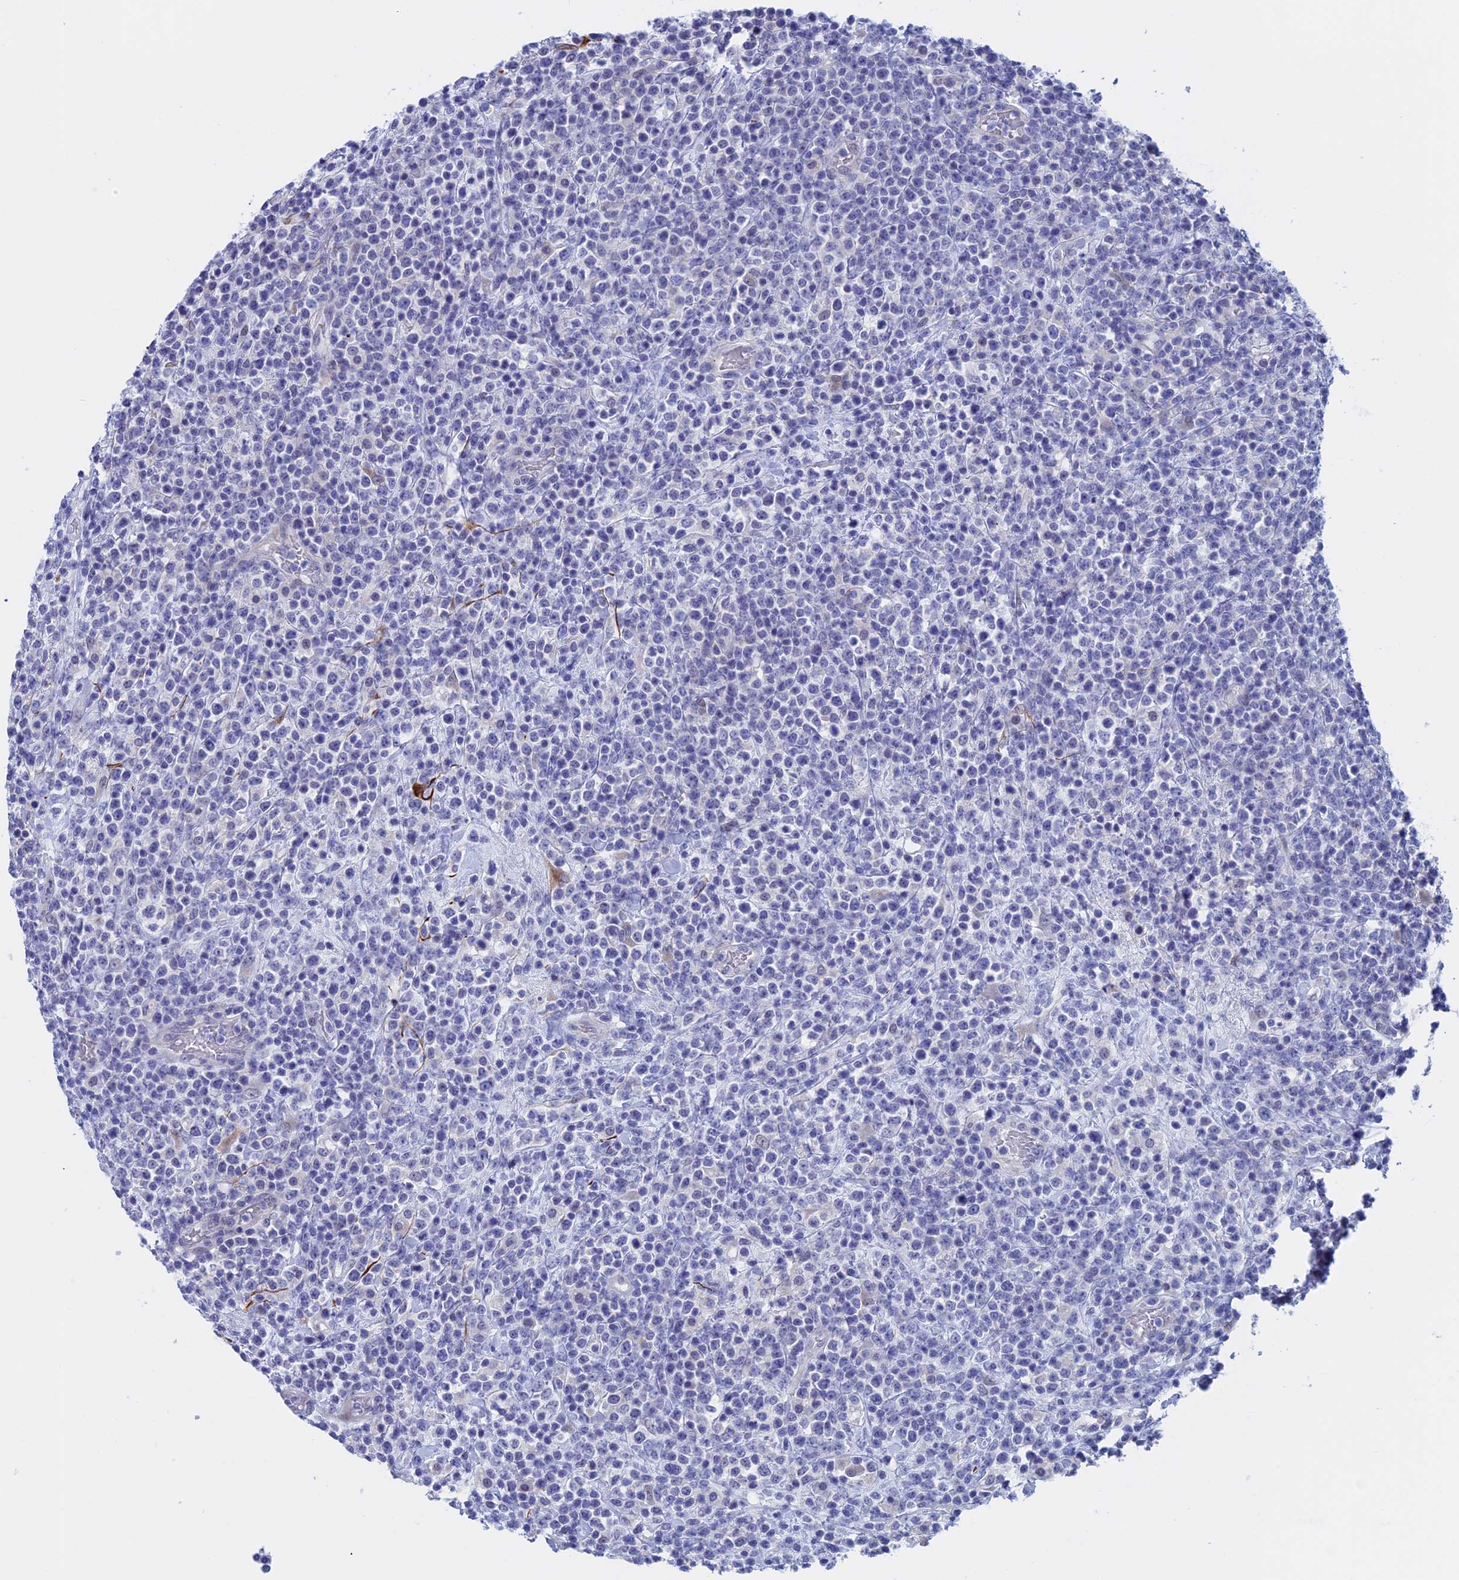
{"staining": {"intensity": "negative", "quantity": "none", "location": "none"}, "tissue": "lymphoma", "cell_type": "Tumor cells", "image_type": "cancer", "snomed": [{"axis": "morphology", "description": "Malignant lymphoma, non-Hodgkin's type, High grade"}, {"axis": "topography", "description": "Colon"}], "caption": "There is no significant expression in tumor cells of malignant lymphoma, non-Hodgkin's type (high-grade). (DAB (3,3'-diaminobenzidine) immunohistochemistry, high magnification).", "gene": "WDR83", "patient": {"sex": "female", "age": 53}}